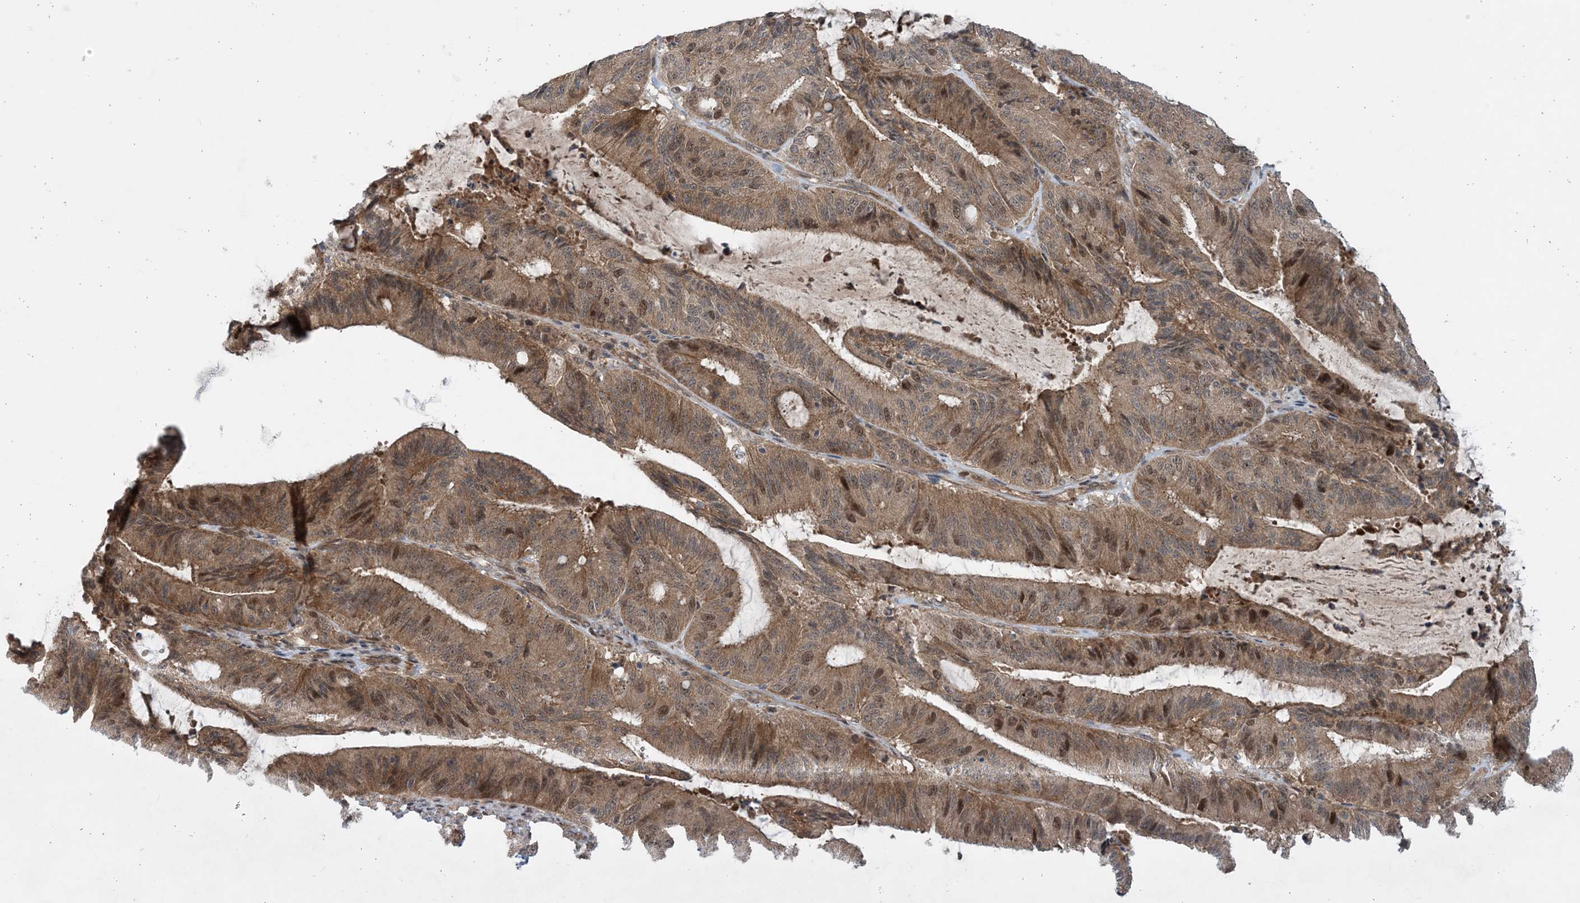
{"staining": {"intensity": "moderate", "quantity": ">75%", "location": "cytoplasmic/membranous,nuclear"}, "tissue": "liver cancer", "cell_type": "Tumor cells", "image_type": "cancer", "snomed": [{"axis": "morphology", "description": "Normal tissue, NOS"}, {"axis": "morphology", "description": "Cholangiocarcinoma"}, {"axis": "topography", "description": "Liver"}, {"axis": "topography", "description": "Peripheral nerve tissue"}], "caption": "Immunohistochemistry (IHC) histopathology image of neoplastic tissue: human cholangiocarcinoma (liver) stained using immunohistochemistry (IHC) displays medium levels of moderate protein expression localized specifically in the cytoplasmic/membranous and nuclear of tumor cells, appearing as a cytoplasmic/membranous and nuclear brown color.", "gene": "HEMK1", "patient": {"sex": "female", "age": 73}}